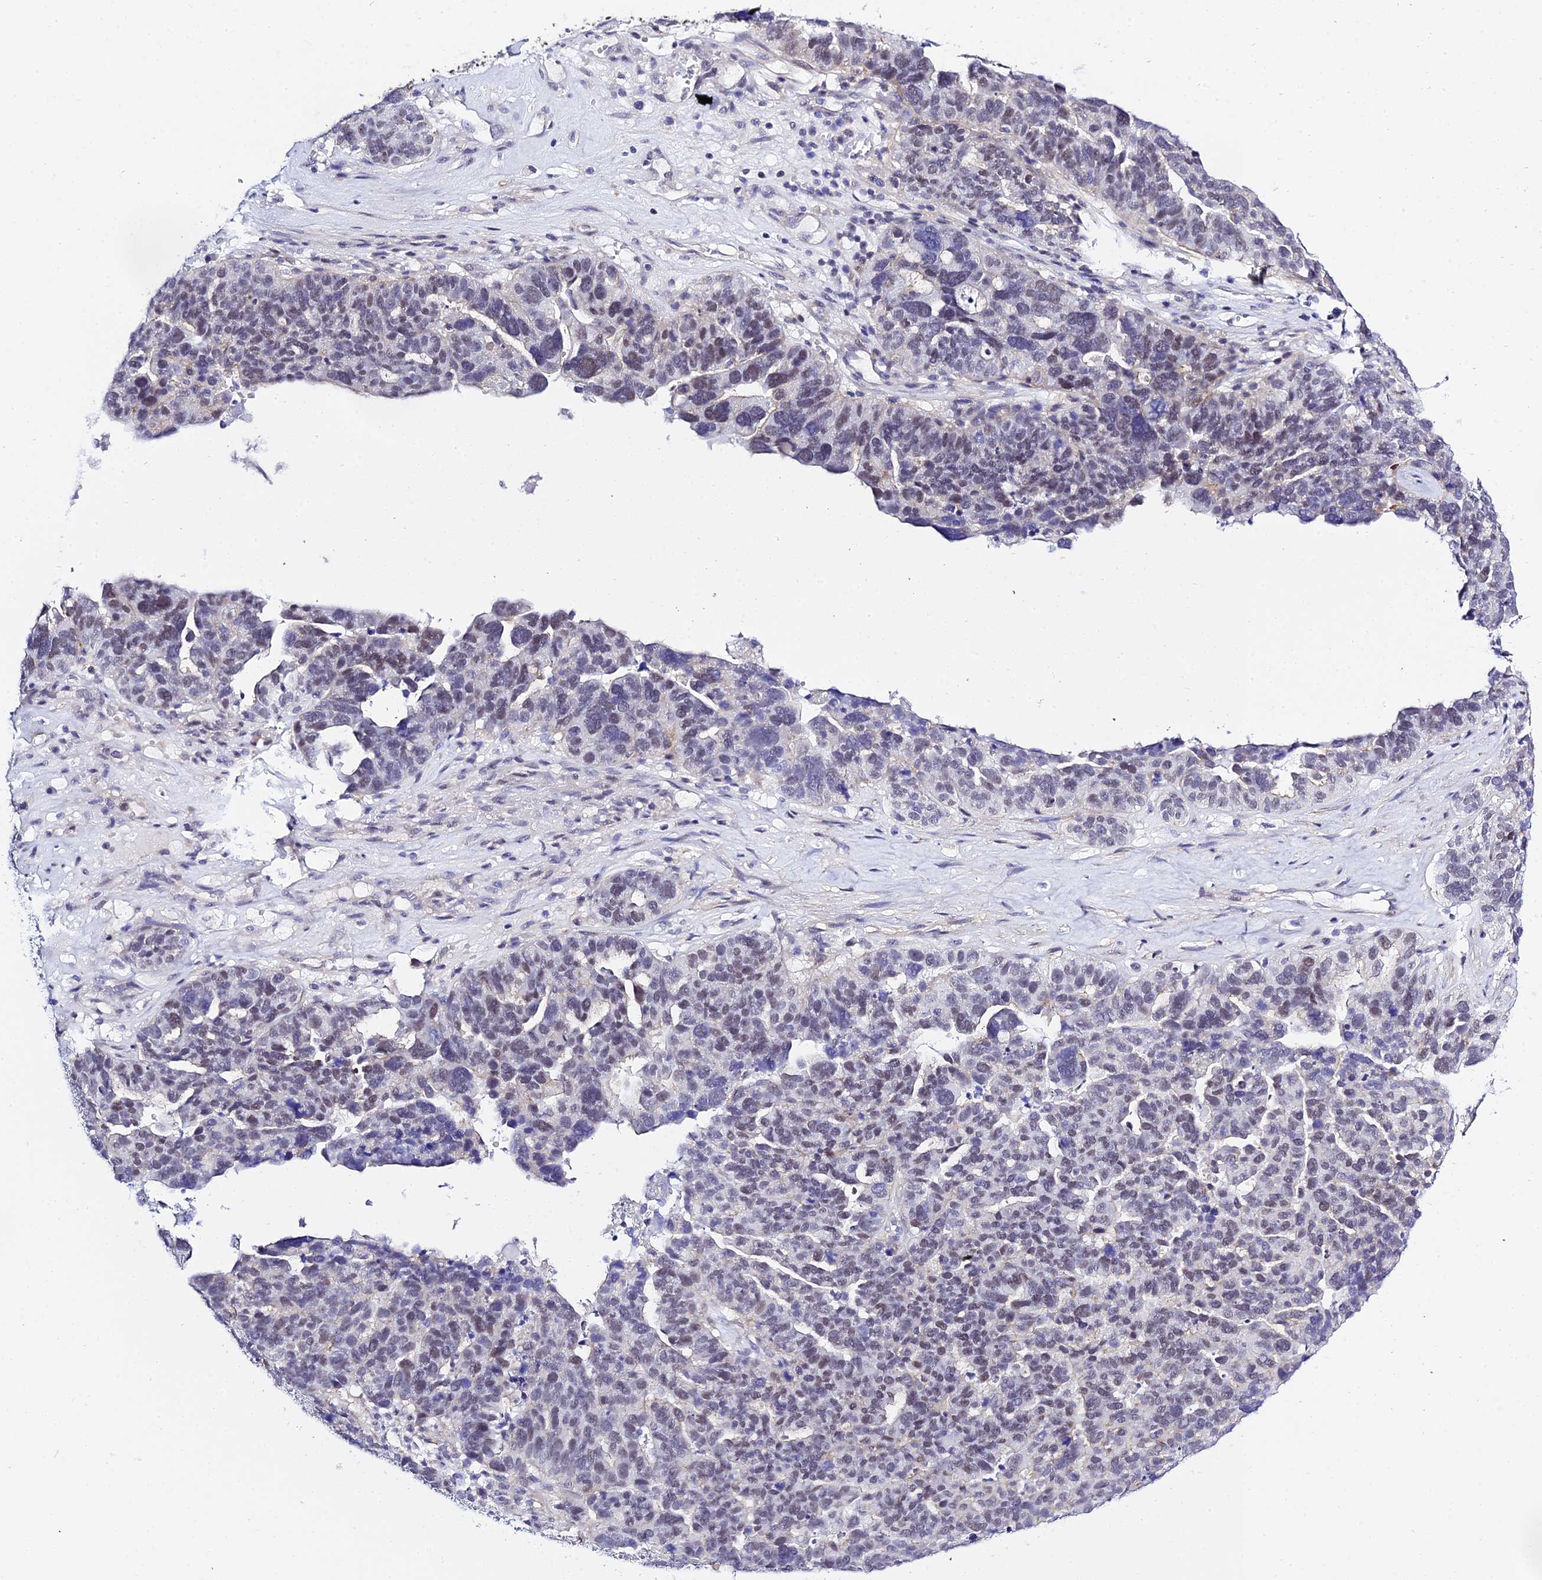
{"staining": {"intensity": "weak", "quantity": "25%-75%", "location": "nuclear"}, "tissue": "ovarian cancer", "cell_type": "Tumor cells", "image_type": "cancer", "snomed": [{"axis": "morphology", "description": "Cystadenocarcinoma, serous, NOS"}, {"axis": "topography", "description": "Ovary"}], "caption": "The histopathology image reveals staining of serous cystadenocarcinoma (ovarian), revealing weak nuclear protein staining (brown color) within tumor cells.", "gene": "ZNF628", "patient": {"sex": "female", "age": 59}}